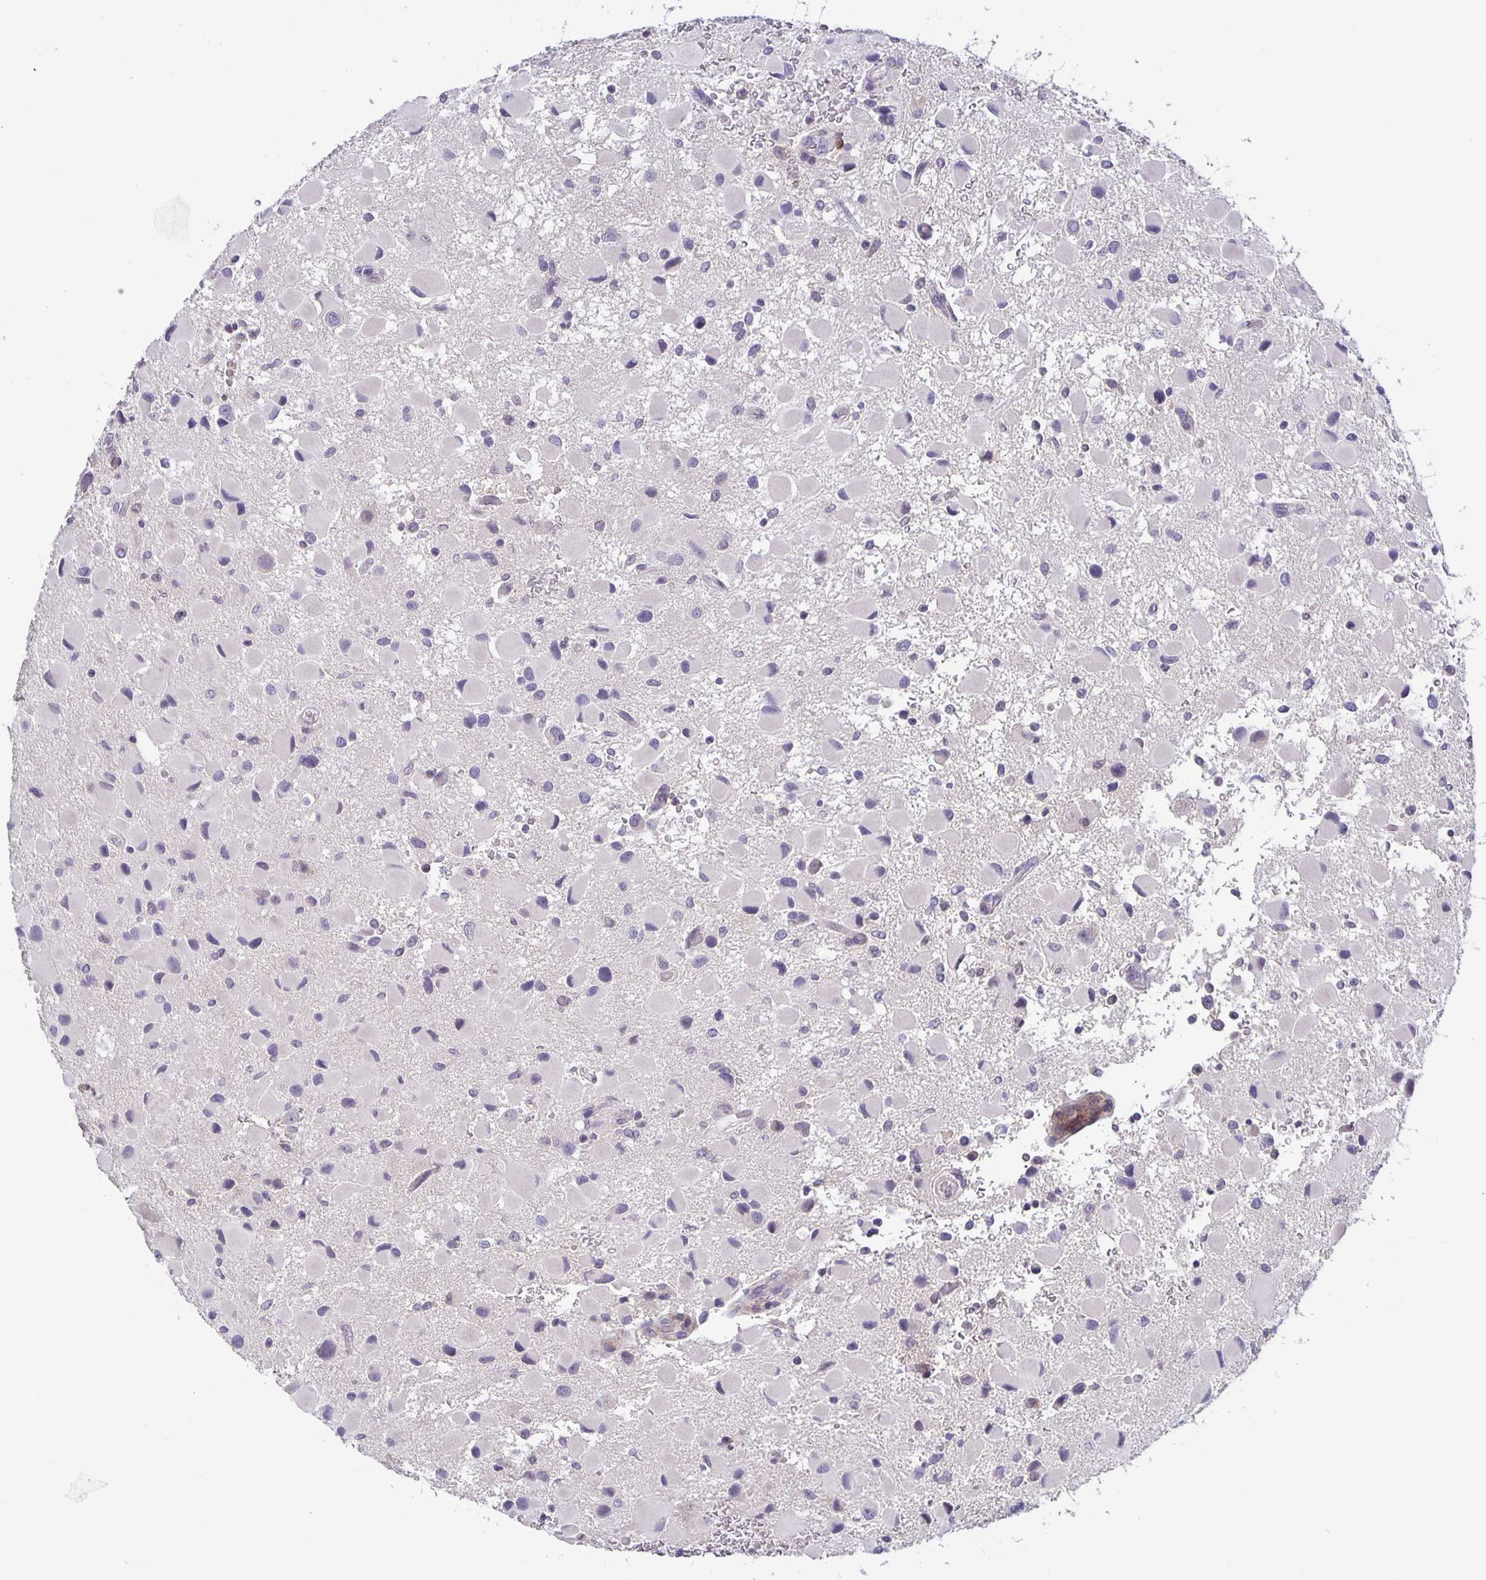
{"staining": {"intensity": "negative", "quantity": "none", "location": "none"}, "tissue": "glioma", "cell_type": "Tumor cells", "image_type": "cancer", "snomed": [{"axis": "morphology", "description": "Glioma, malignant, Low grade"}, {"axis": "topography", "description": "Brain"}], "caption": "Immunohistochemistry of human malignant glioma (low-grade) shows no positivity in tumor cells.", "gene": "GDF15", "patient": {"sex": "female", "age": 32}}